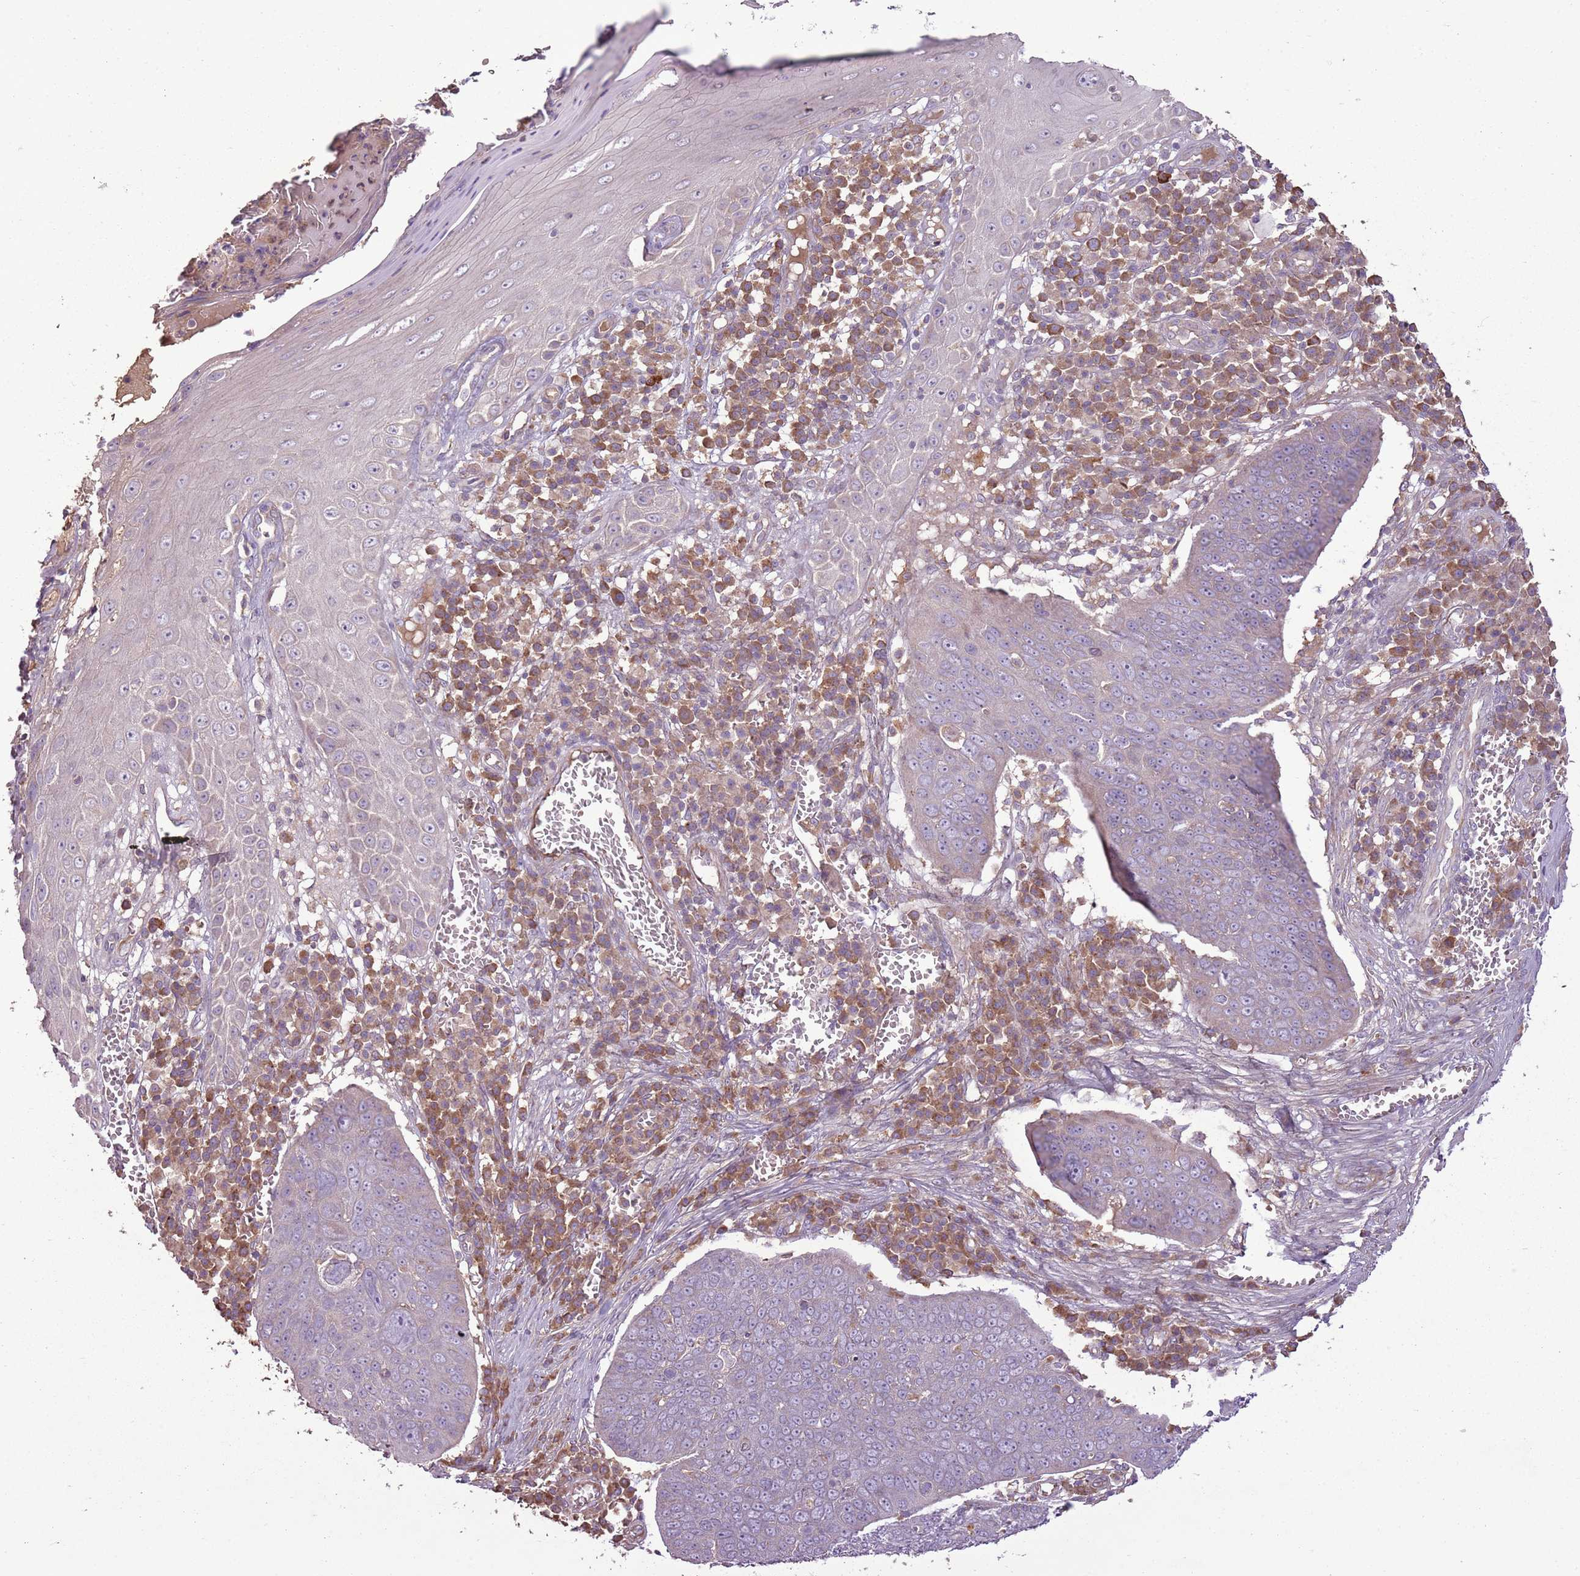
{"staining": {"intensity": "negative", "quantity": "none", "location": "none"}, "tissue": "skin cancer", "cell_type": "Tumor cells", "image_type": "cancer", "snomed": [{"axis": "morphology", "description": "Squamous cell carcinoma, NOS"}, {"axis": "topography", "description": "Skin"}], "caption": "Immunohistochemical staining of skin squamous cell carcinoma demonstrates no significant staining in tumor cells.", "gene": "ANKRD24", "patient": {"sex": "male", "age": 71}}